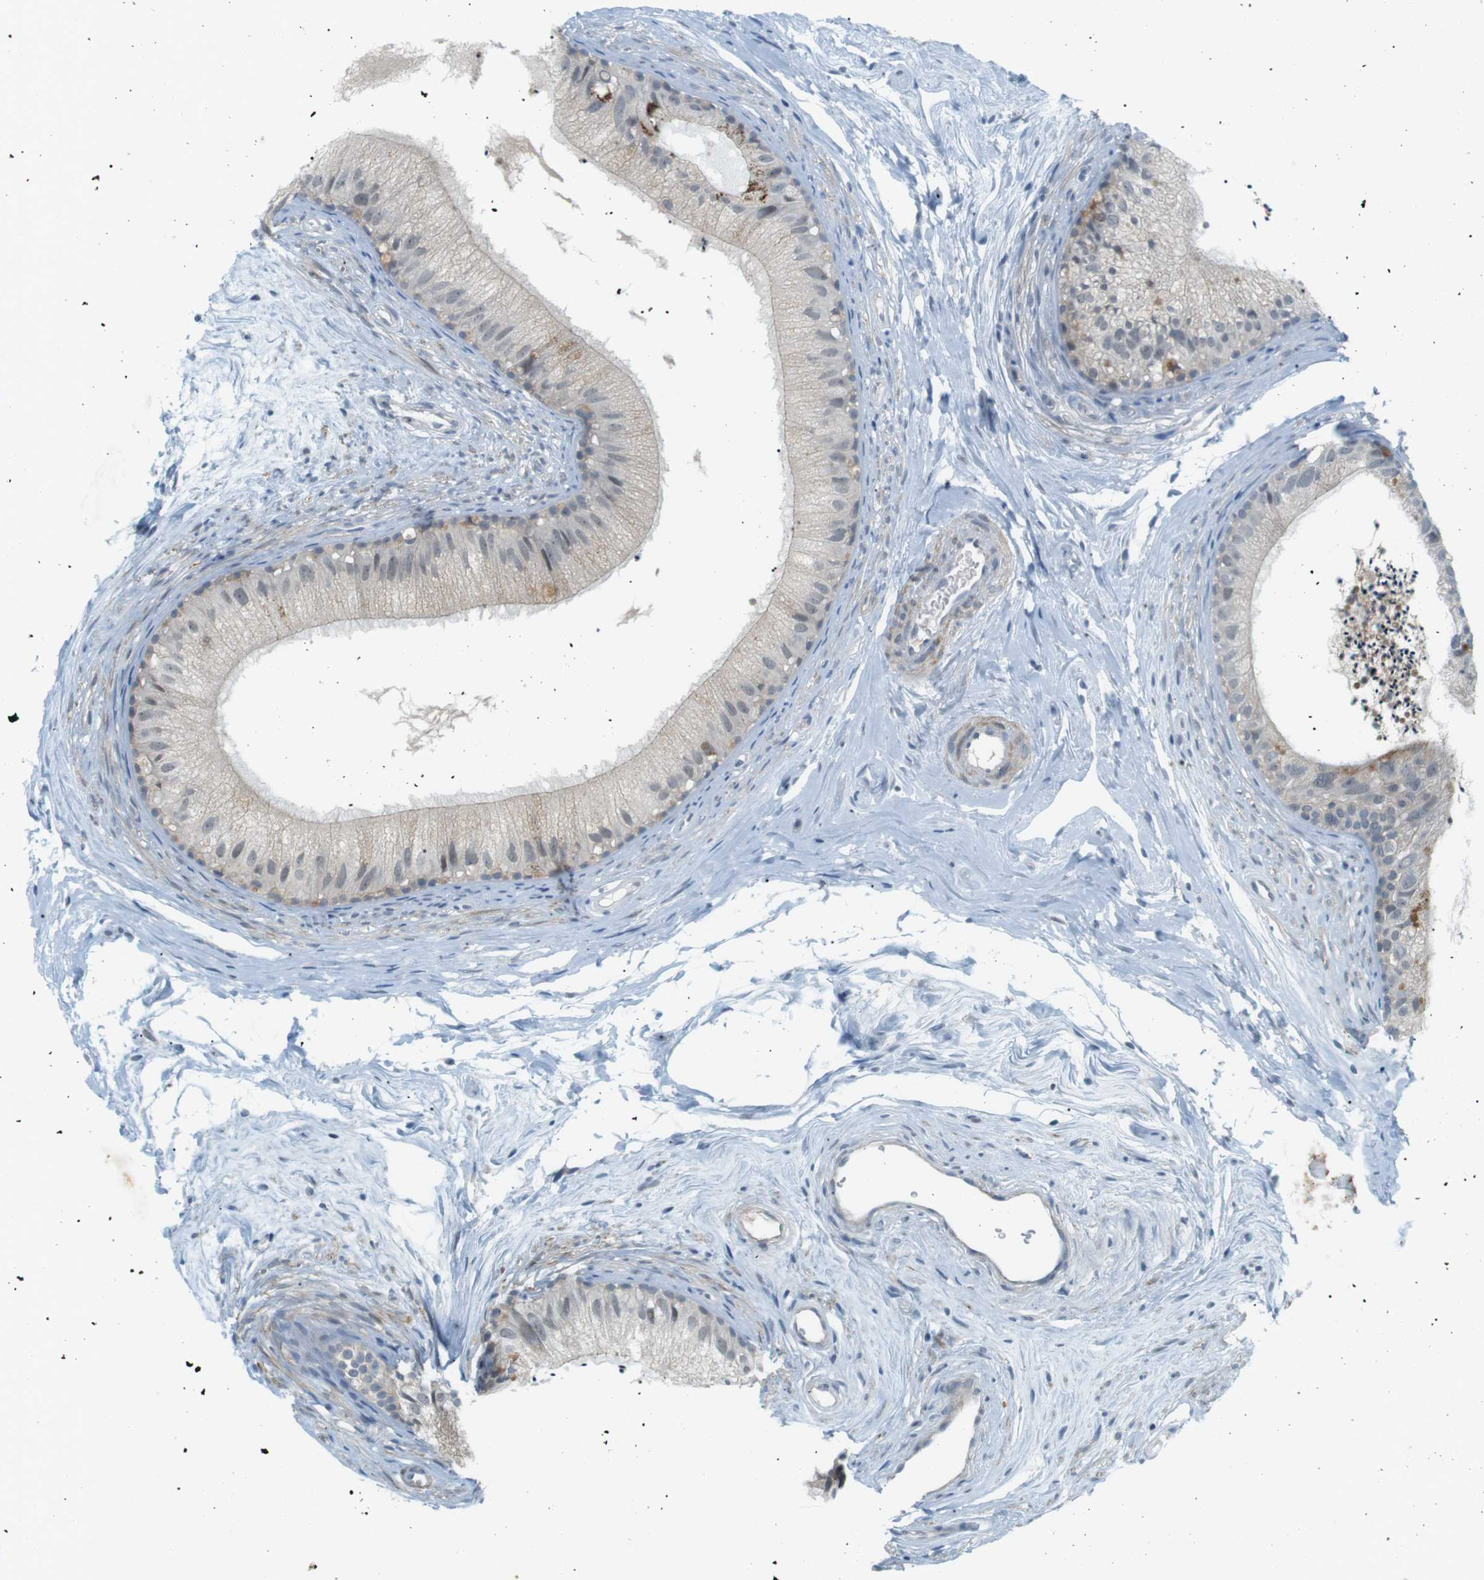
{"staining": {"intensity": "negative", "quantity": "none", "location": "none"}, "tissue": "epididymis", "cell_type": "Glandular cells", "image_type": "normal", "snomed": [{"axis": "morphology", "description": "Normal tissue, NOS"}, {"axis": "topography", "description": "Epididymis"}], "caption": "A photomicrograph of epididymis stained for a protein demonstrates no brown staining in glandular cells.", "gene": "RTN3", "patient": {"sex": "male", "age": 56}}